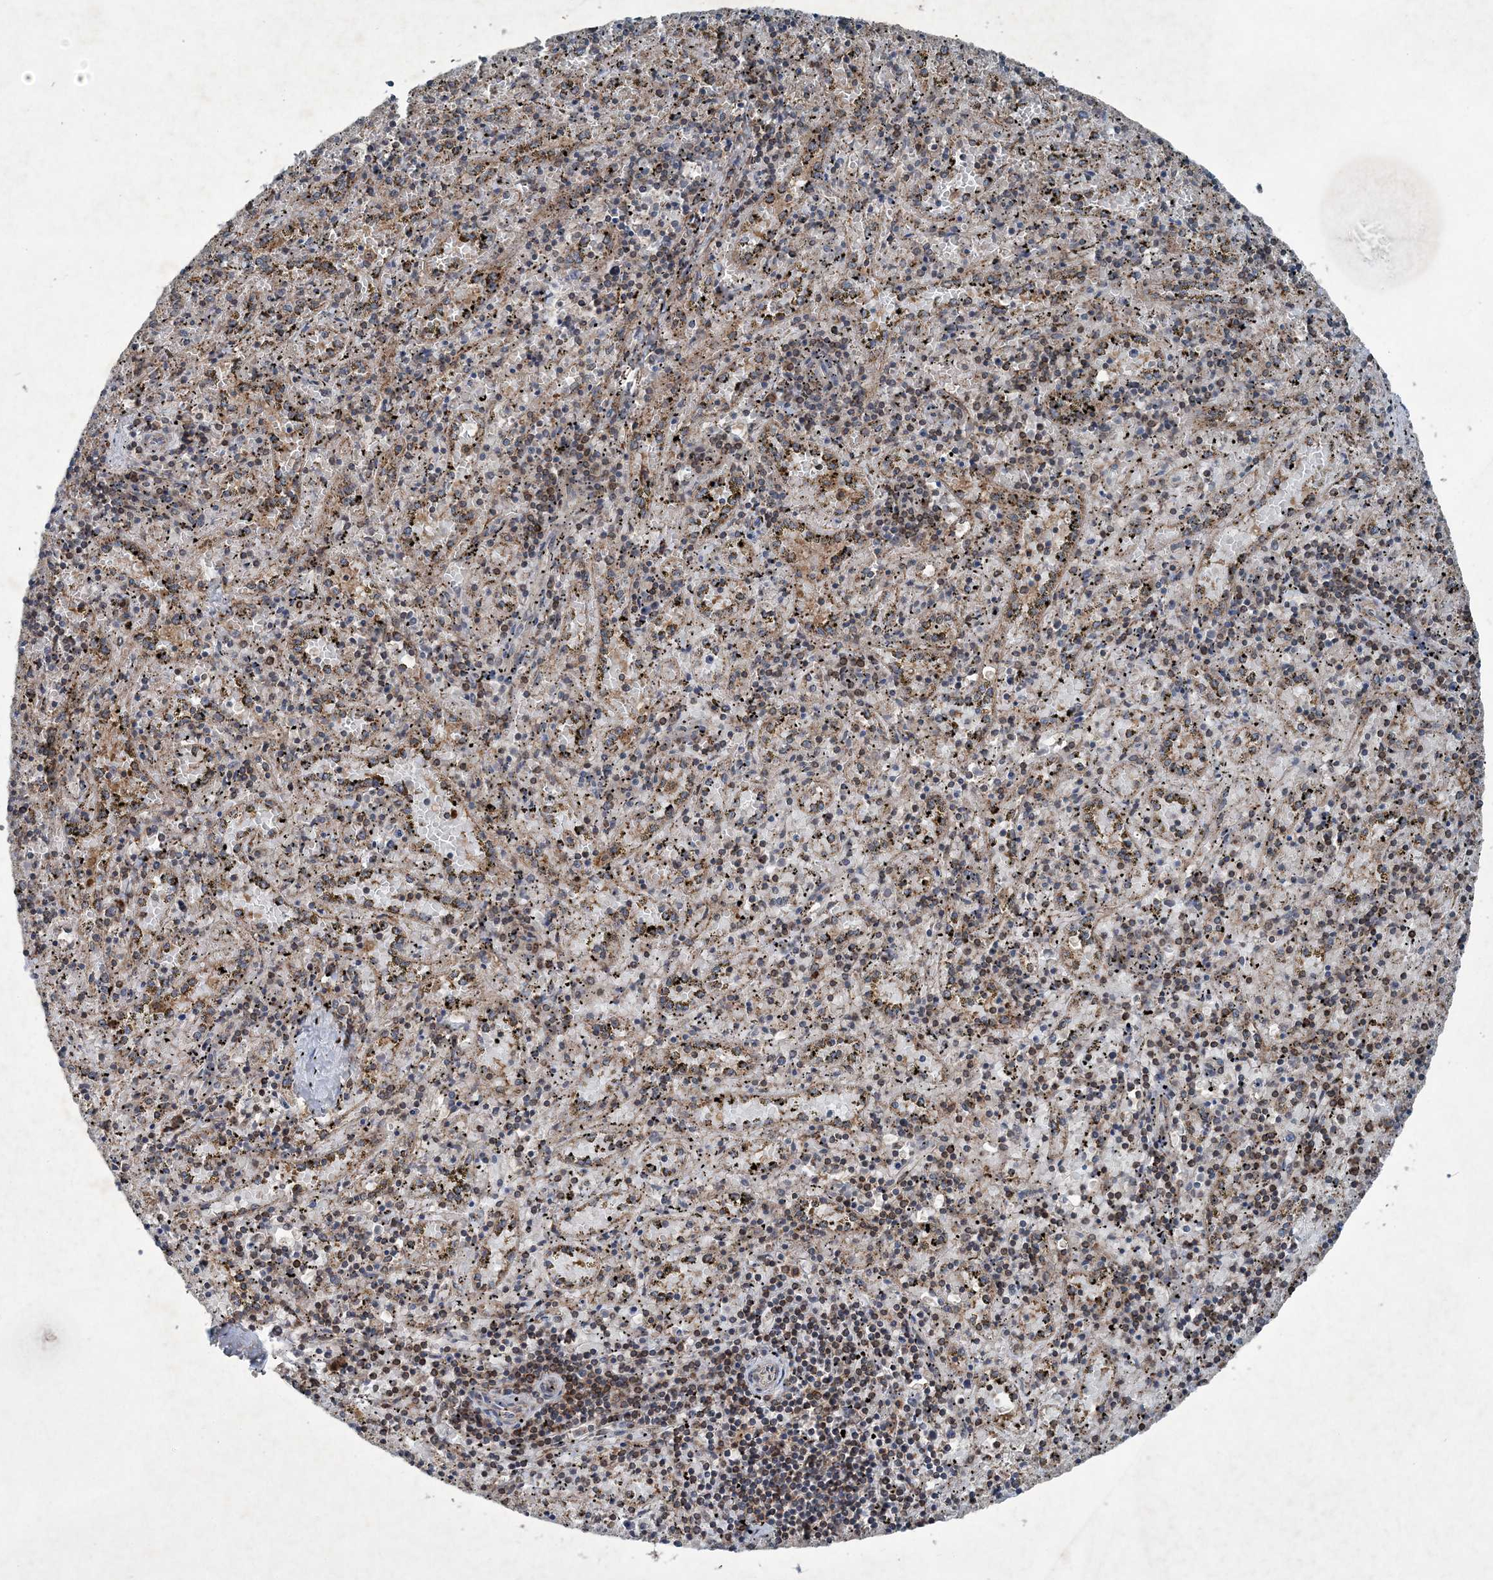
{"staining": {"intensity": "weak", "quantity": "25%-75%", "location": "cytoplasmic/membranous"}, "tissue": "spleen", "cell_type": "Cells in red pulp", "image_type": "normal", "snomed": [{"axis": "morphology", "description": "Normal tissue, NOS"}, {"axis": "topography", "description": "Spleen"}], "caption": "DAB immunohistochemical staining of normal human spleen reveals weak cytoplasmic/membranous protein positivity in approximately 25%-75% of cells in red pulp.", "gene": "NDUFA2", "patient": {"sex": "male", "age": 11}}